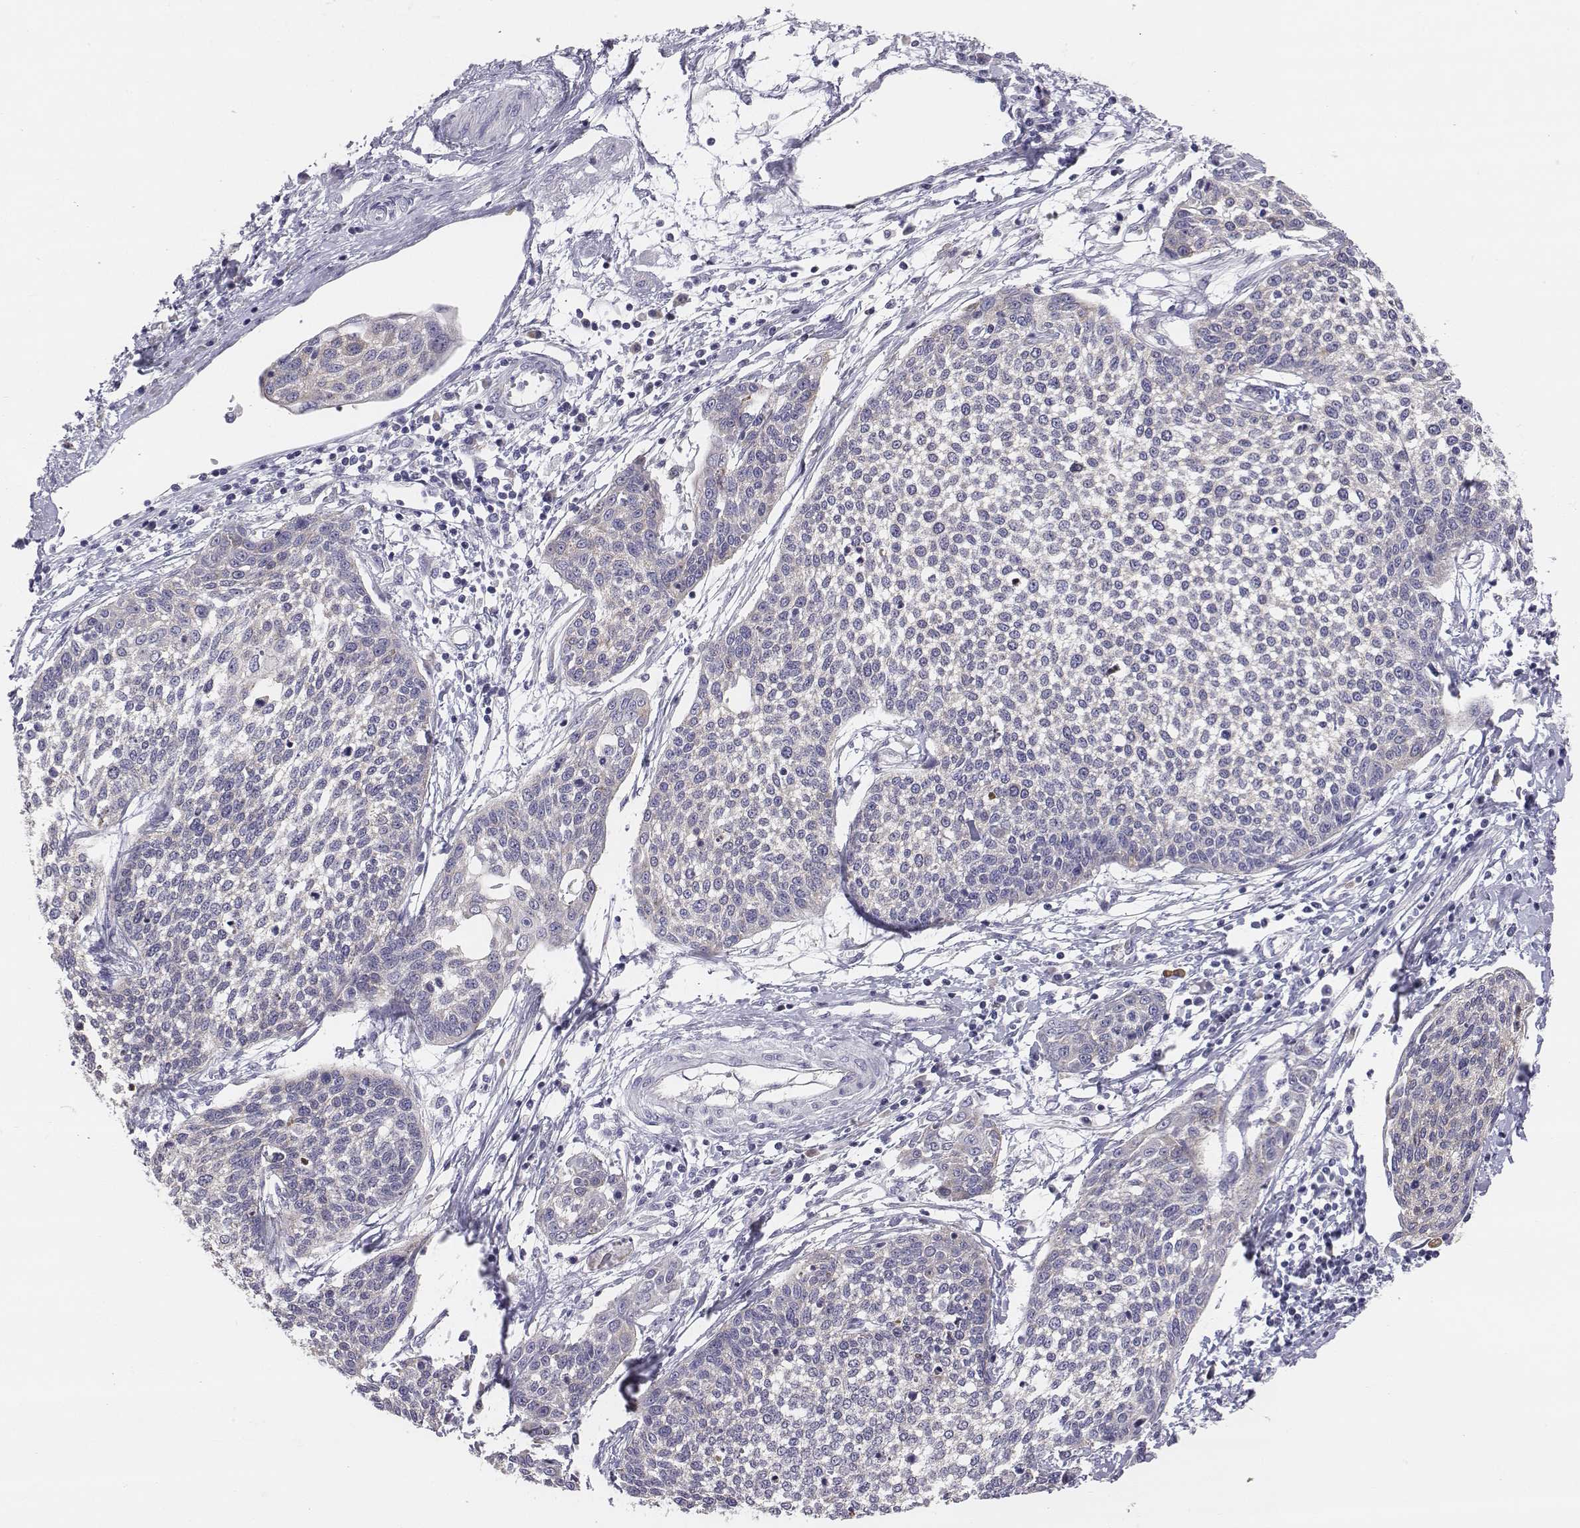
{"staining": {"intensity": "negative", "quantity": "none", "location": "none"}, "tissue": "cervical cancer", "cell_type": "Tumor cells", "image_type": "cancer", "snomed": [{"axis": "morphology", "description": "Squamous cell carcinoma, NOS"}, {"axis": "topography", "description": "Cervix"}], "caption": "High magnification brightfield microscopy of cervical squamous cell carcinoma stained with DAB (brown) and counterstained with hematoxylin (blue): tumor cells show no significant expression.", "gene": "CHST14", "patient": {"sex": "female", "age": 34}}